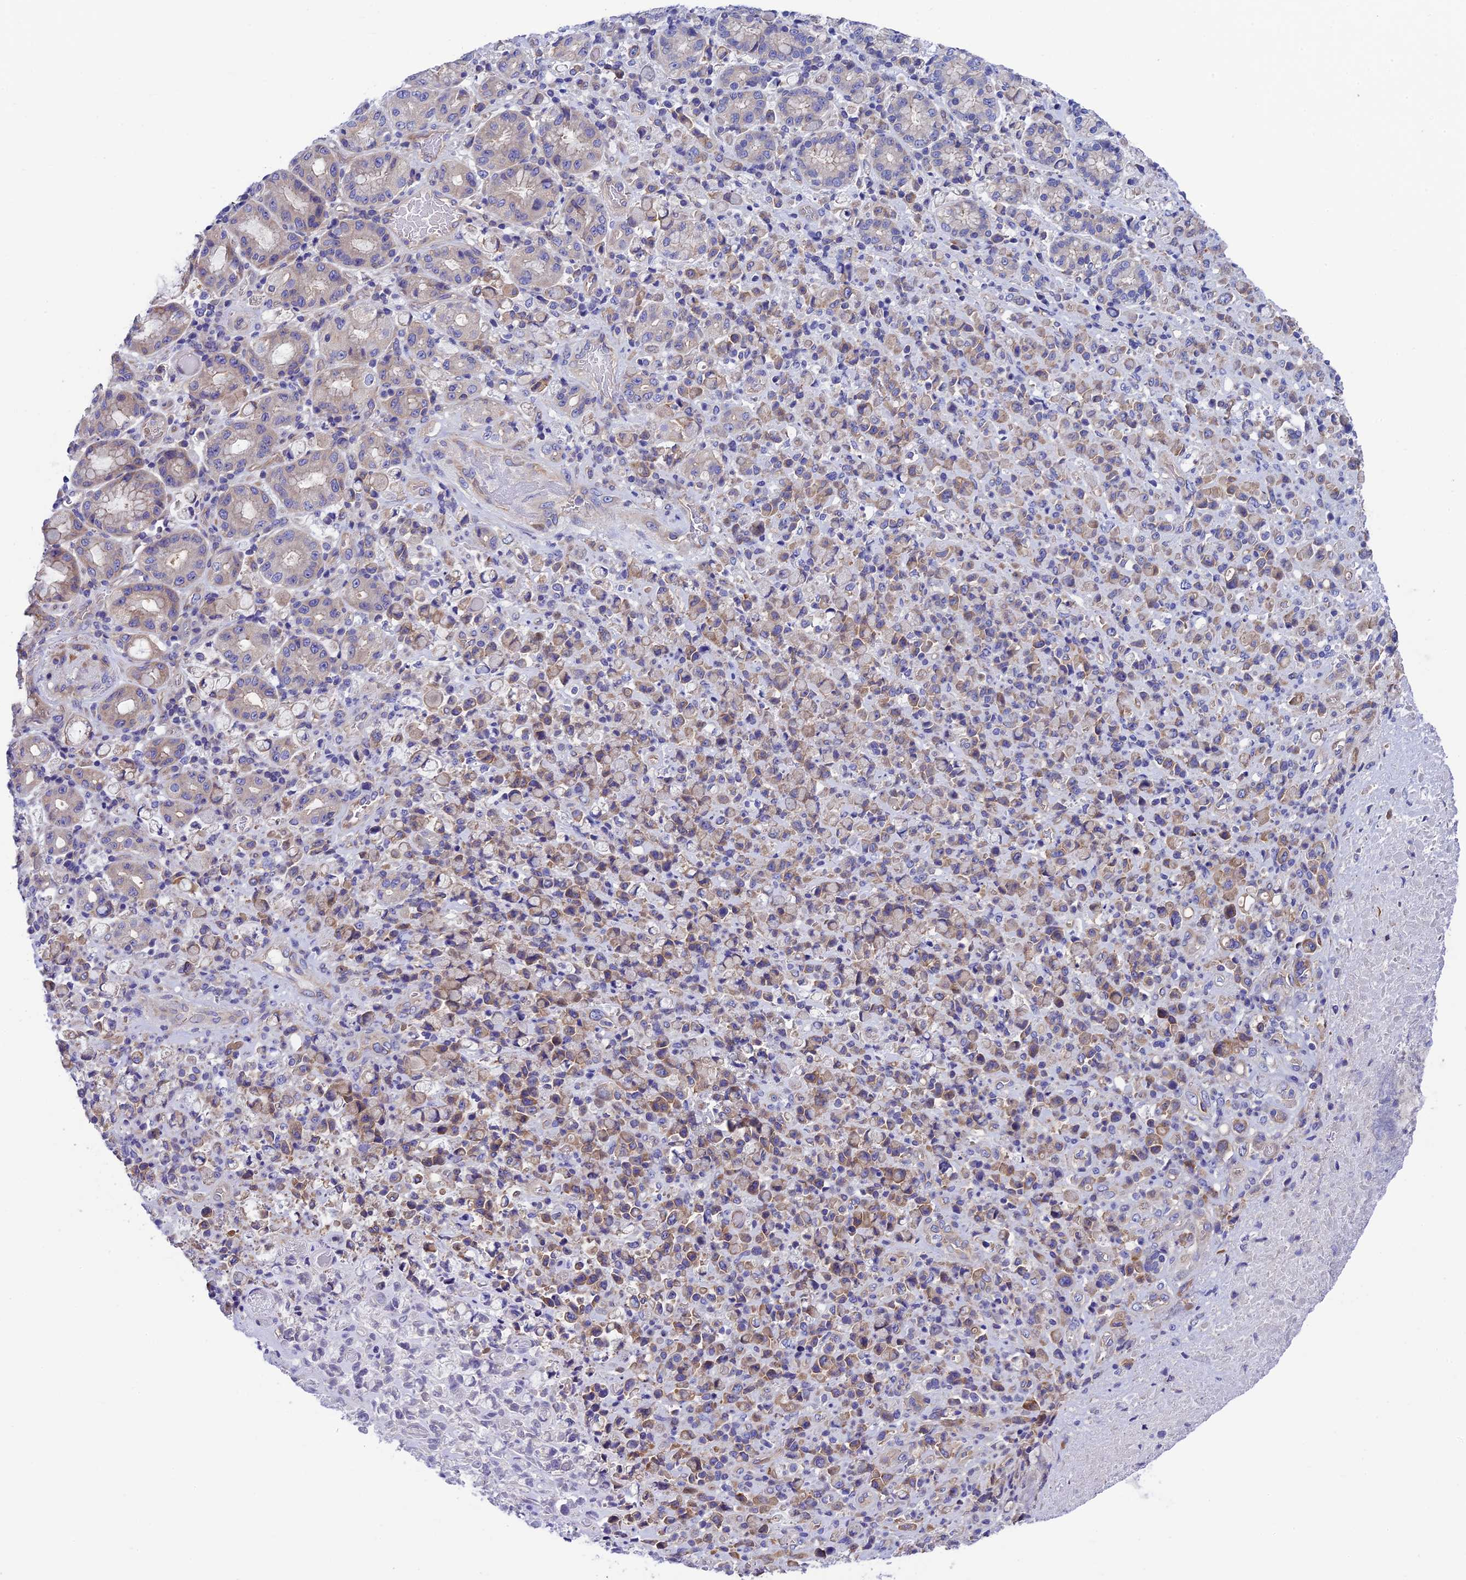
{"staining": {"intensity": "weak", "quantity": "25%-75%", "location": "cytoplasmic/membranous"}, "tissue": "stomach cancer", "cell_type": "Tumor cells", "image_type": "cancer", "snomed": [{"axis": "morphology", "description": "Normal tissue, NOS"}, {"axis": "morphology", "description": "Adenocarcinoma, NOS"}, {"axis": "topography", "description": "Stomach"}], "caption": "Tumor cells exhibit low levels of weak cytoplasmic/membranous expression in about 25%-75% of cells in human adenocarcinoma (stomach).", "gene": "PPFIA3", "patient": {"sex": "female", "age": 79}}